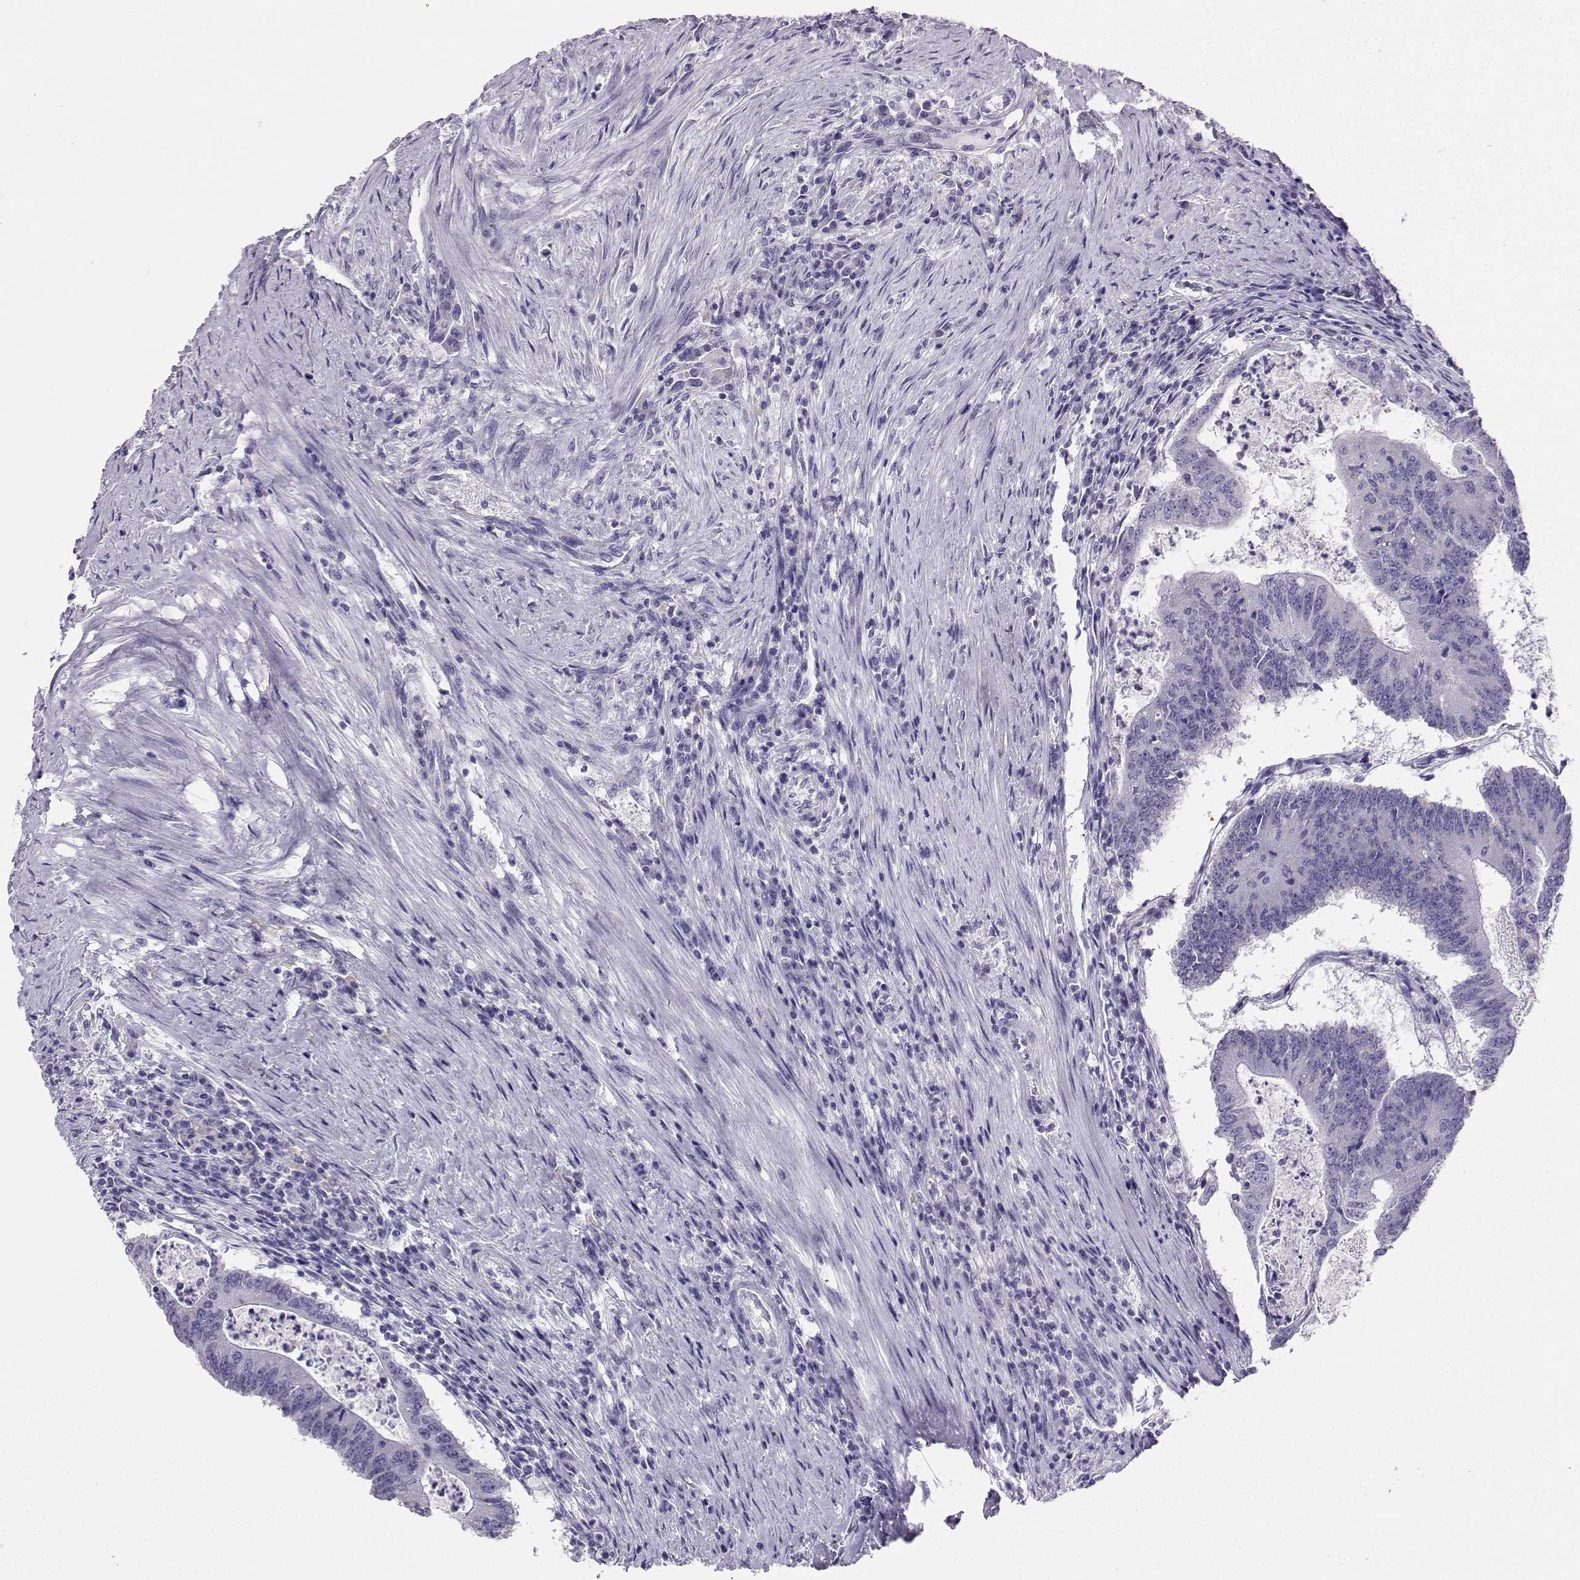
{"staining": {"intensity": "negative", "quantity": "none", "location": "none"}, "tissue": "colorectal cancer", "cell_type": "Tumor cells", "image_type": "cancer", "snomed": [{"axis": "morphology", "description": "Adenocarcinoma, NOS"}, {"axis": "topography", "description": "Colon"}], "caption": "Tumor cells show no significant staining in colorectal cancer.", "gene": "AVP", "patient": {"sex": "female", "age": 70}}